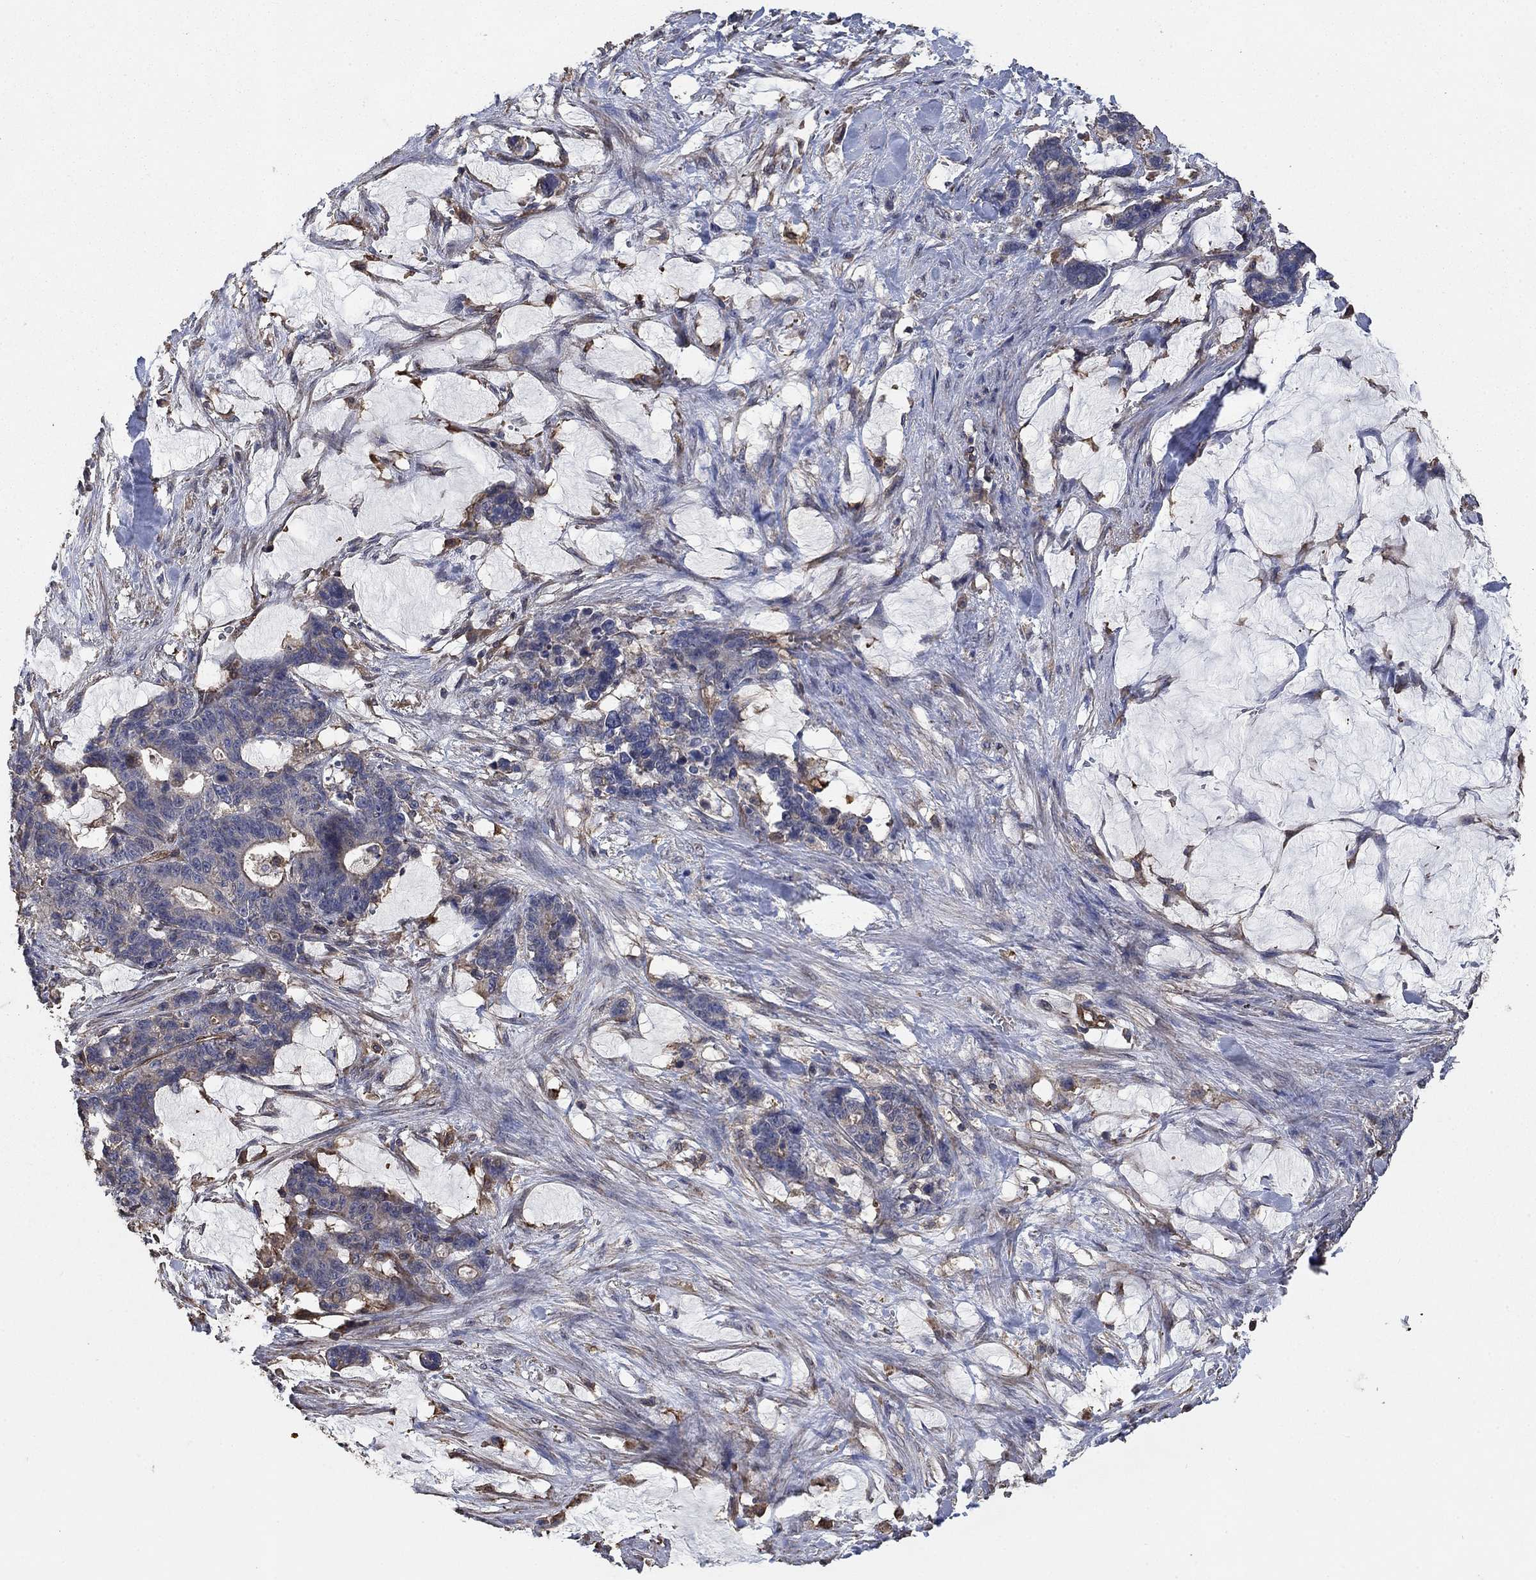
{"staining": {"intensity": "weak", "quantity": "<25%", "location": "cytoplasmic/membranous"}, "tissue": "stomach cancer", "cell_type": "Tumor cells", "image_type": "cancer", "snomed": [{"axis": "morphology", "description": "Normal tissue, NOS"}, {"axis": "morphology", "description": "Adenocarcinoma, NOS"}, {"axis": "topography", "description": "Stomach"}], "caption": "Micrograph shows no protein staining in tumor cells of stomach cancer tissue.", "gene": "PDE3A", "patient": {"sex": "female", "age": 64}}